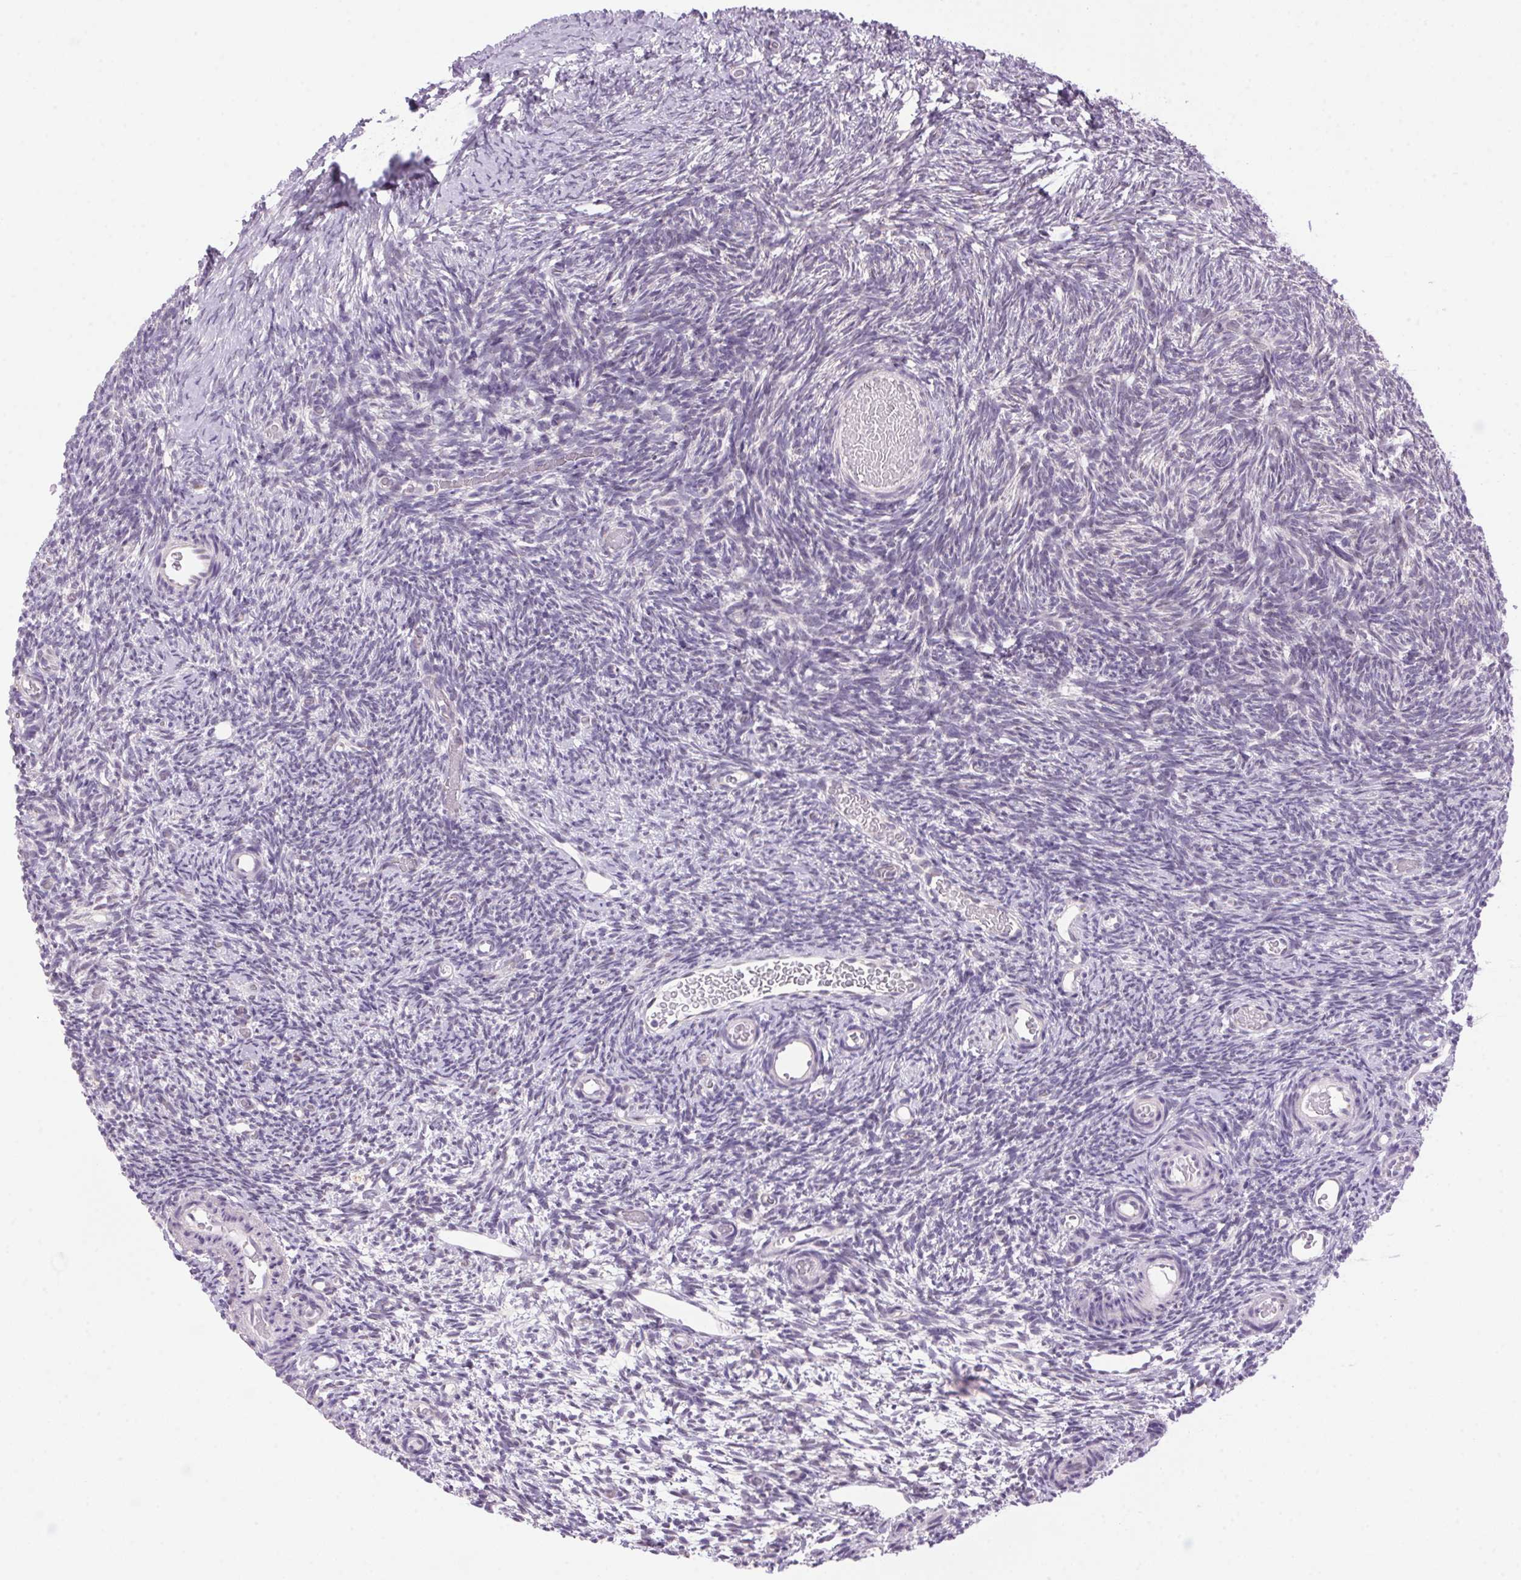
{"staining": {"intensity": "weak", "quantity": ">75%", "location": "cytoplasmic/membranous"}, "tissue": "ovary", "cell_type": "Follicle cells", "image_type": "normal", "snomed": [{"axis": "morphology", "description": "Normal tissue, NOS"}, {"axis": "topography", "description": "Ovary"}], "caption": "Benign ovary was stained to show a protein in brown. There is low levels of weak cytoplasmic/membranous positivity in approximately >75% of follicle cells.", "gene": "AKR1E2", "patient": {"sex": "female", "age": 39}}